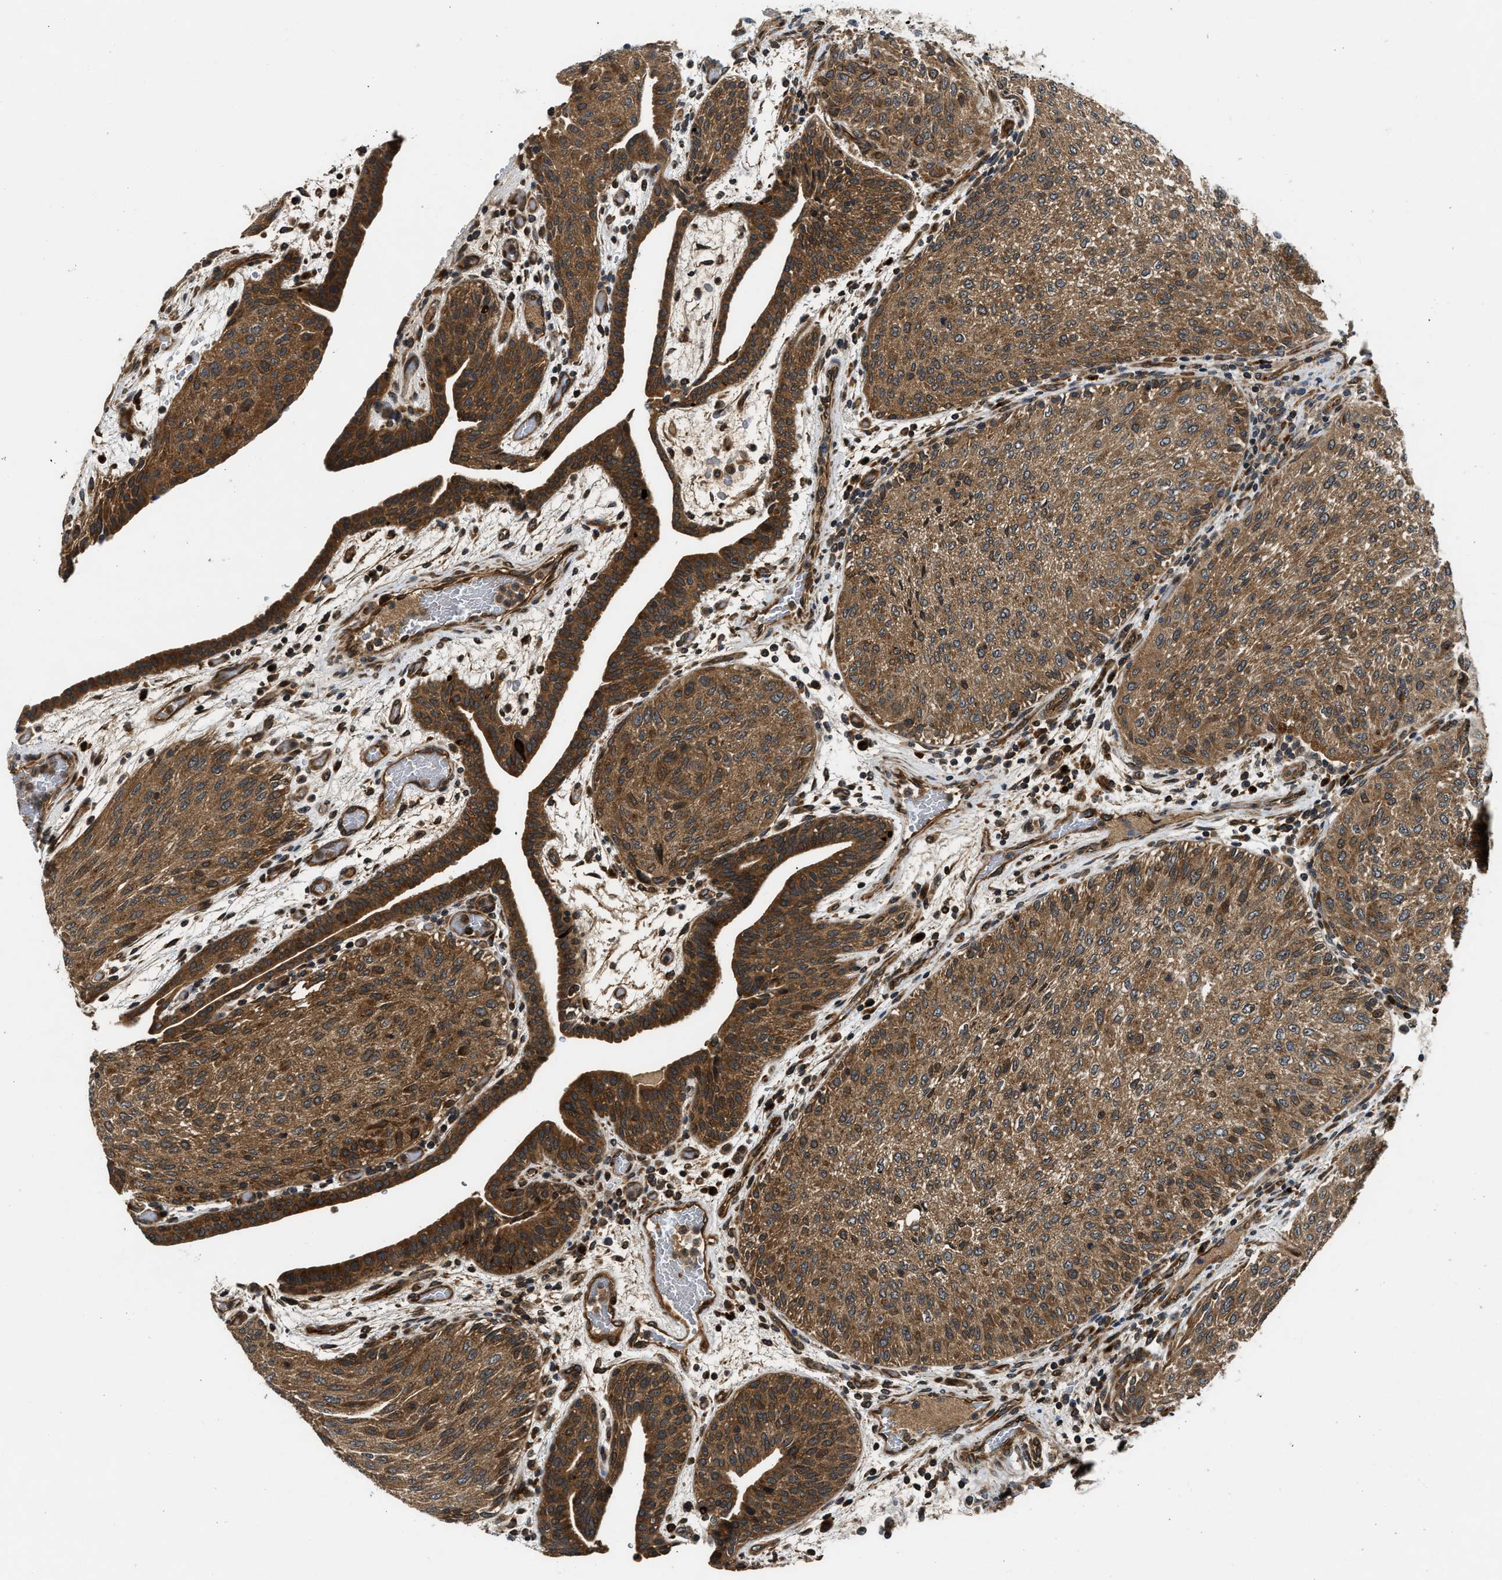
{"staining": {"intensity": "strong", "quantity": ">75%", "location": "cytoplasmic/membranous"}, "tissue": "urothelial cancer", "cell_type": "Tumor cells", "image_type": "cancer", "snomed": [{"axis": "morphology", "description": "Urothelial carcinoma, Low grade"}, {"axis": "morphology", "description": "Urothelial carcinoma, High grade"}, {"axis": "topography", "description": "Urinary bladder"}], "caption": "Urothelial cancer stained with DAB immunohistochemistry (IHC) shows high levels of strong cytoplasmic/membranous staining in approximately >75% of tumor cells.", "gene": "PNPLA8", "patient": {"sex": "male", "age": 35}}